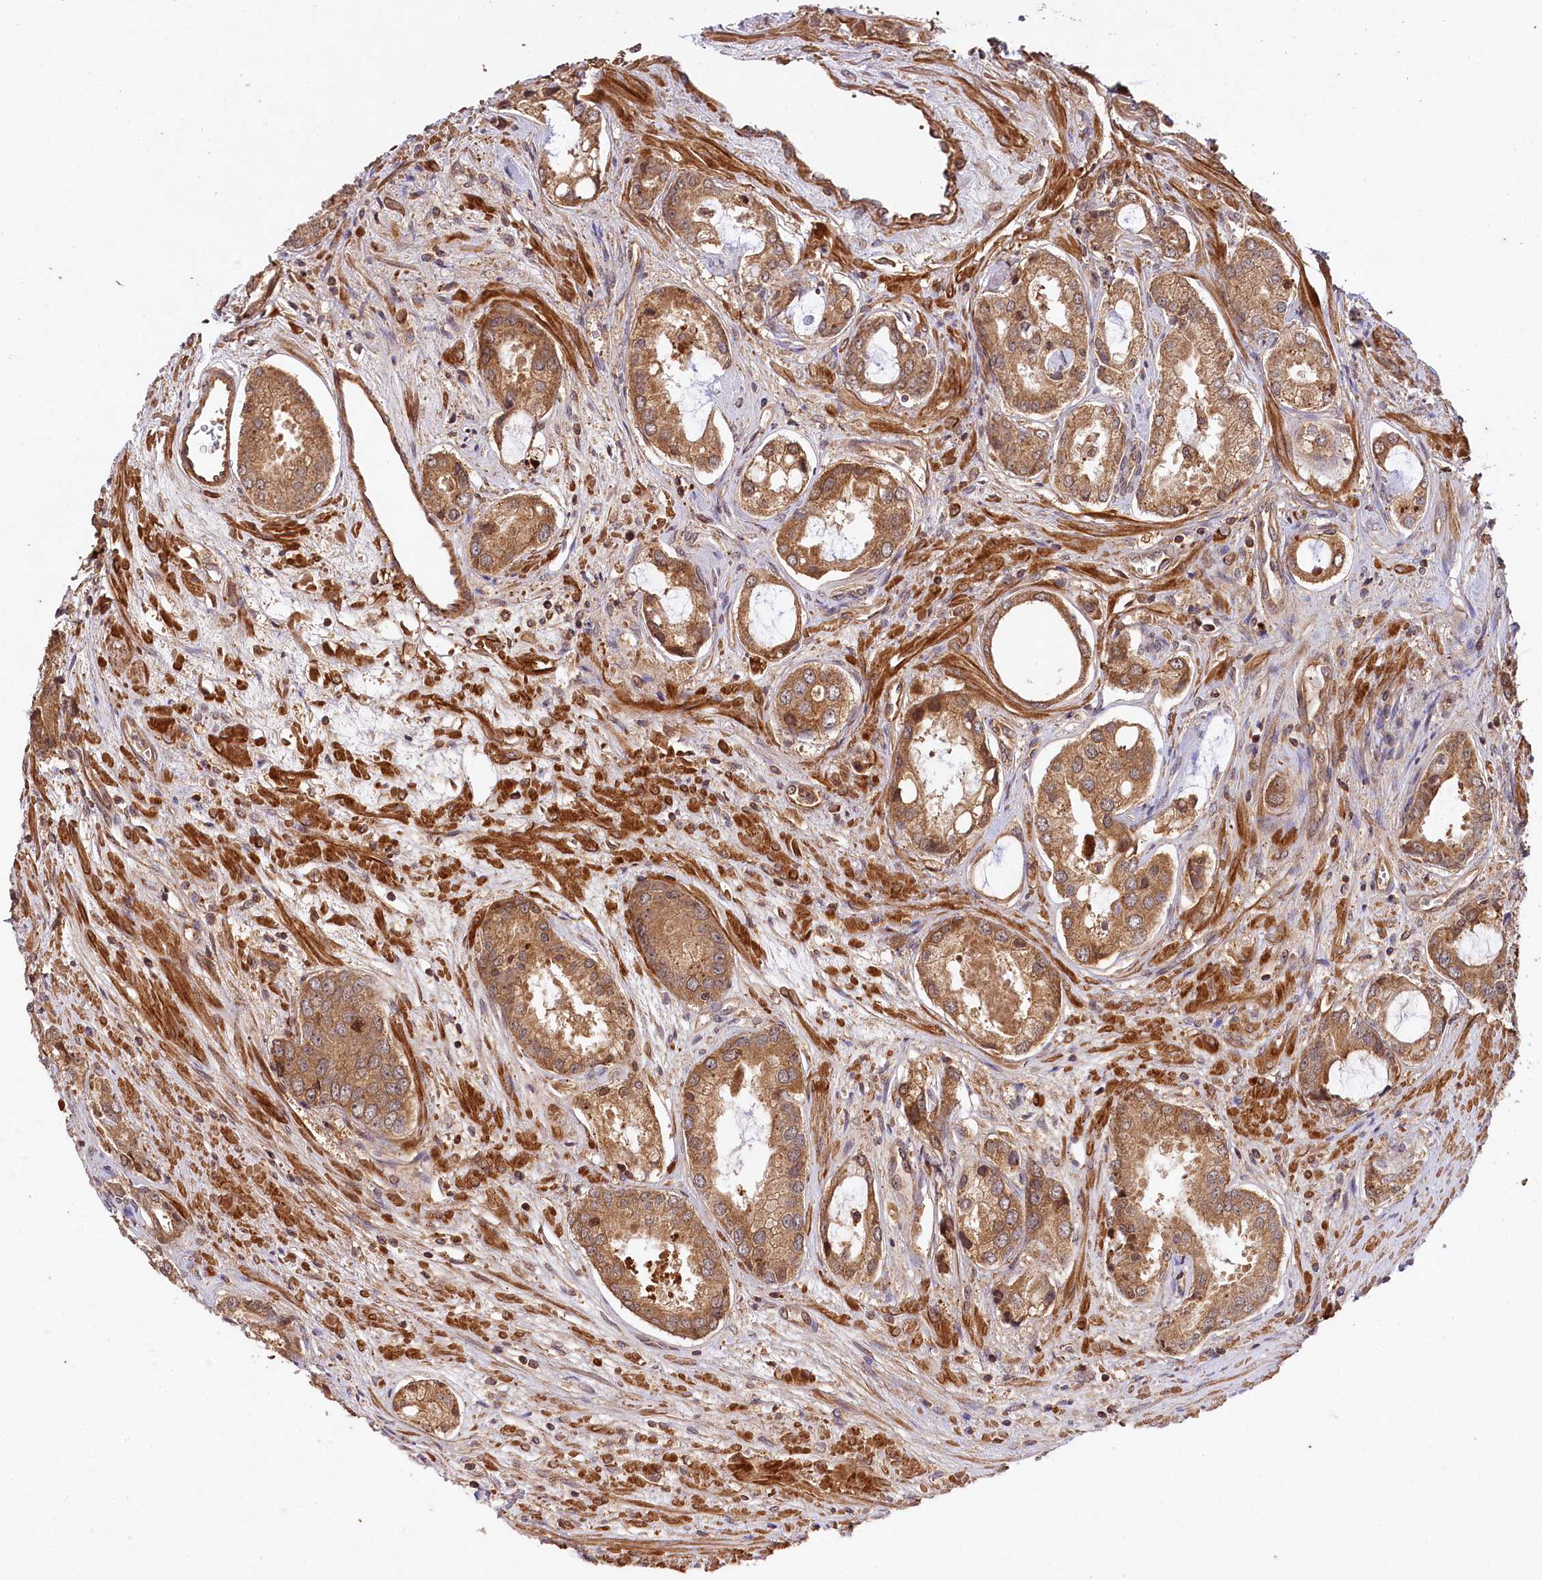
{"staining": {"intensity": "moderate", "quantity": ">75%", "location": "cytoplasmic/membranous"}, "tissue": "prostate cancer", "cell_type": "Tumor cells", "image_type": "cancer", "snomed": [{"axis": "morphology", "description": "Adenocarcinoma, Low grade"}, {"axis": "topography", "description": "Prostate"}], "caption": "Tumor cells display medium levels of moderate cytoplasmic/membranous expression in approximately >75% of cells in human low-grade adenocarcinoma (prostate). The staining was performed using DAB to visualize the protein expression in brown, while the nuclei were stained in blue with hematoxylin (Magnification: 20x).", "gene": "MCF2L2", "patient": {"sex": "male", "age": 68}}